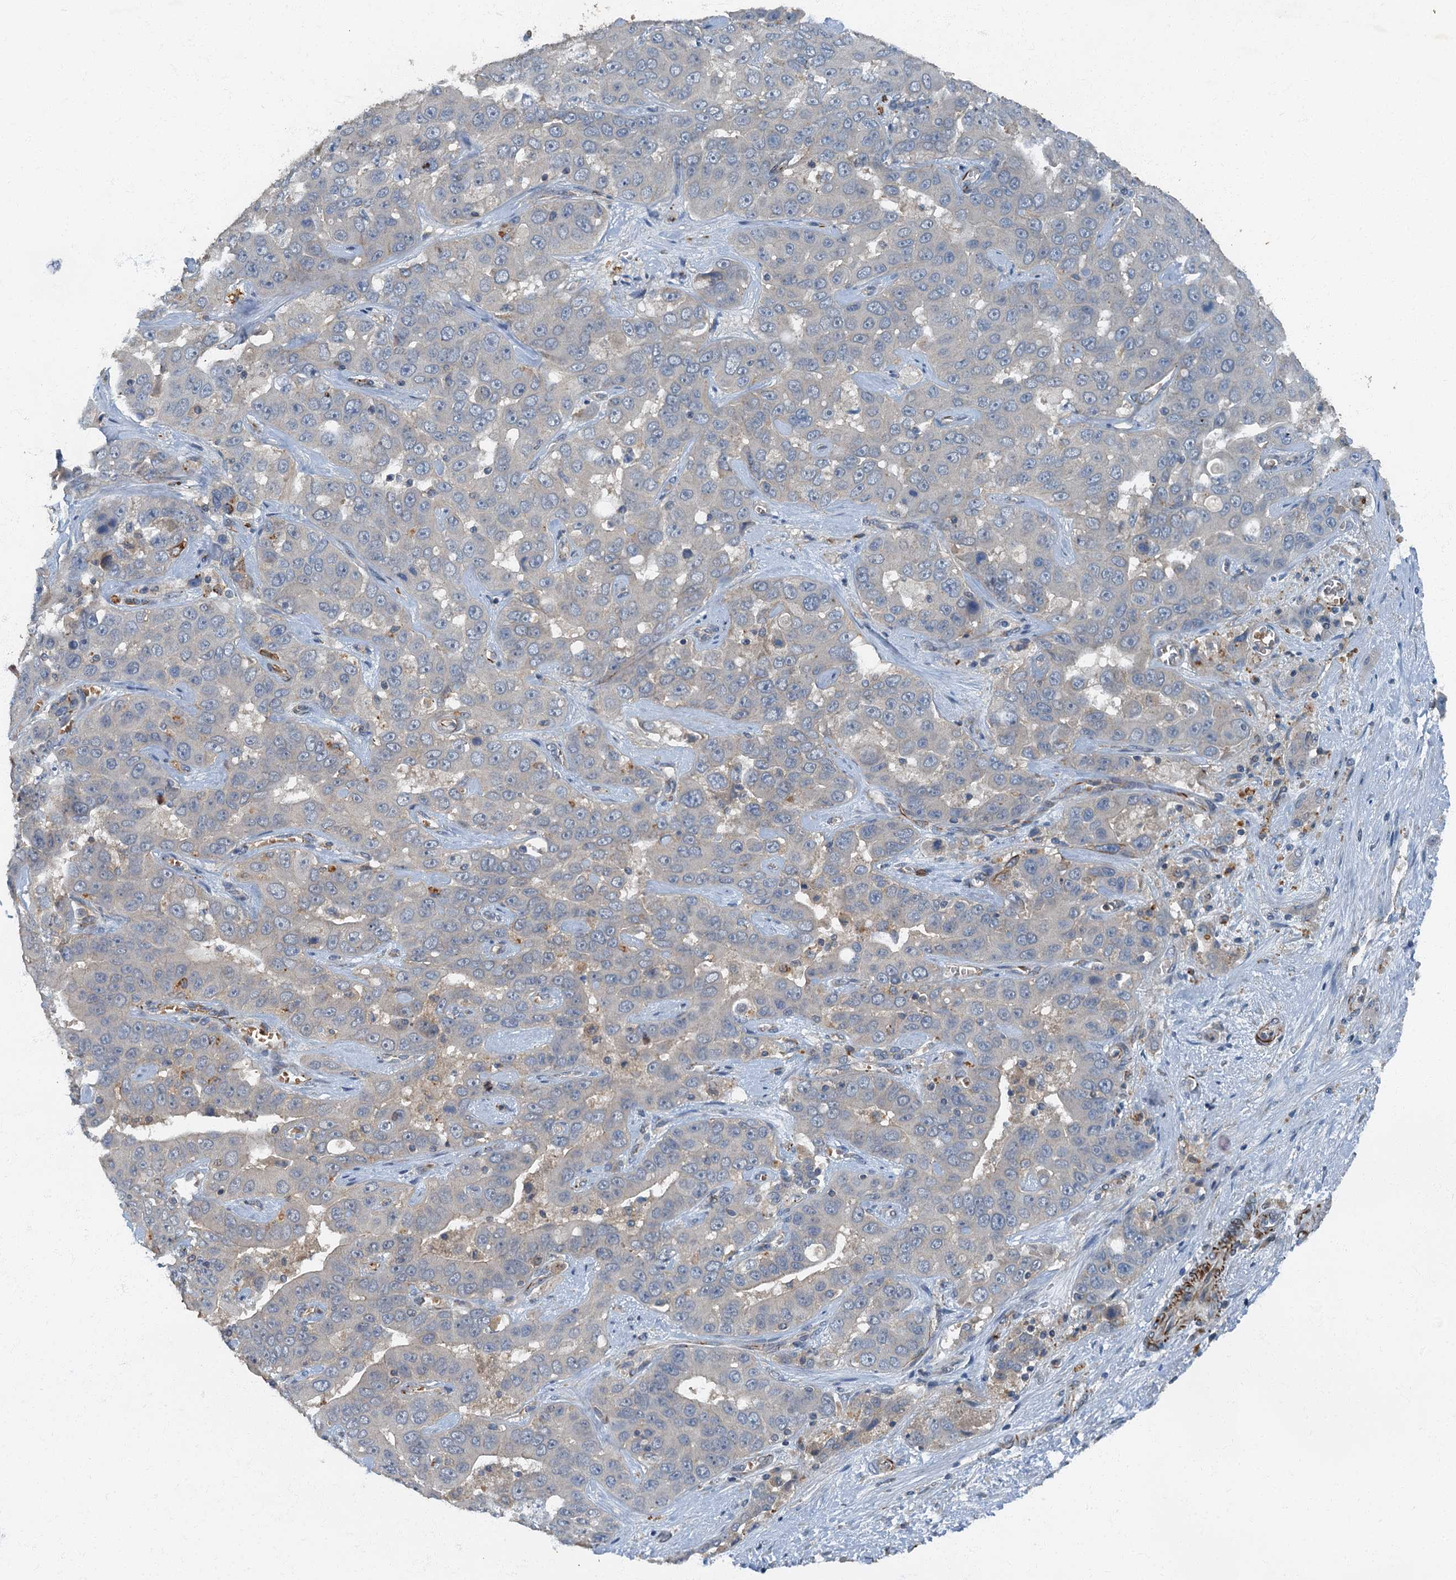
{"staining": {"intensity": "negative", "quantity": "none", "location": "none"}, "tissue": "liver cancer", "cell_type": "Tumor cells", "image_type": "cancer", "snomed": [{"axis": "morphology", "description": "Cholangiocarcinoma"}, {"axis": "topography", "description": "Liver"}], "caption": "Tumor cells show no significant protein expression in cholangiocarcinoma (liver). (Stains: DAB (3,3'-diaminobenzidine) IHC with hematoxylin counter stain, Microscopy: brightfield microscopy at high magnification).", "gene": "ARL11", "patient": {"sex": "female", "age": 52}}